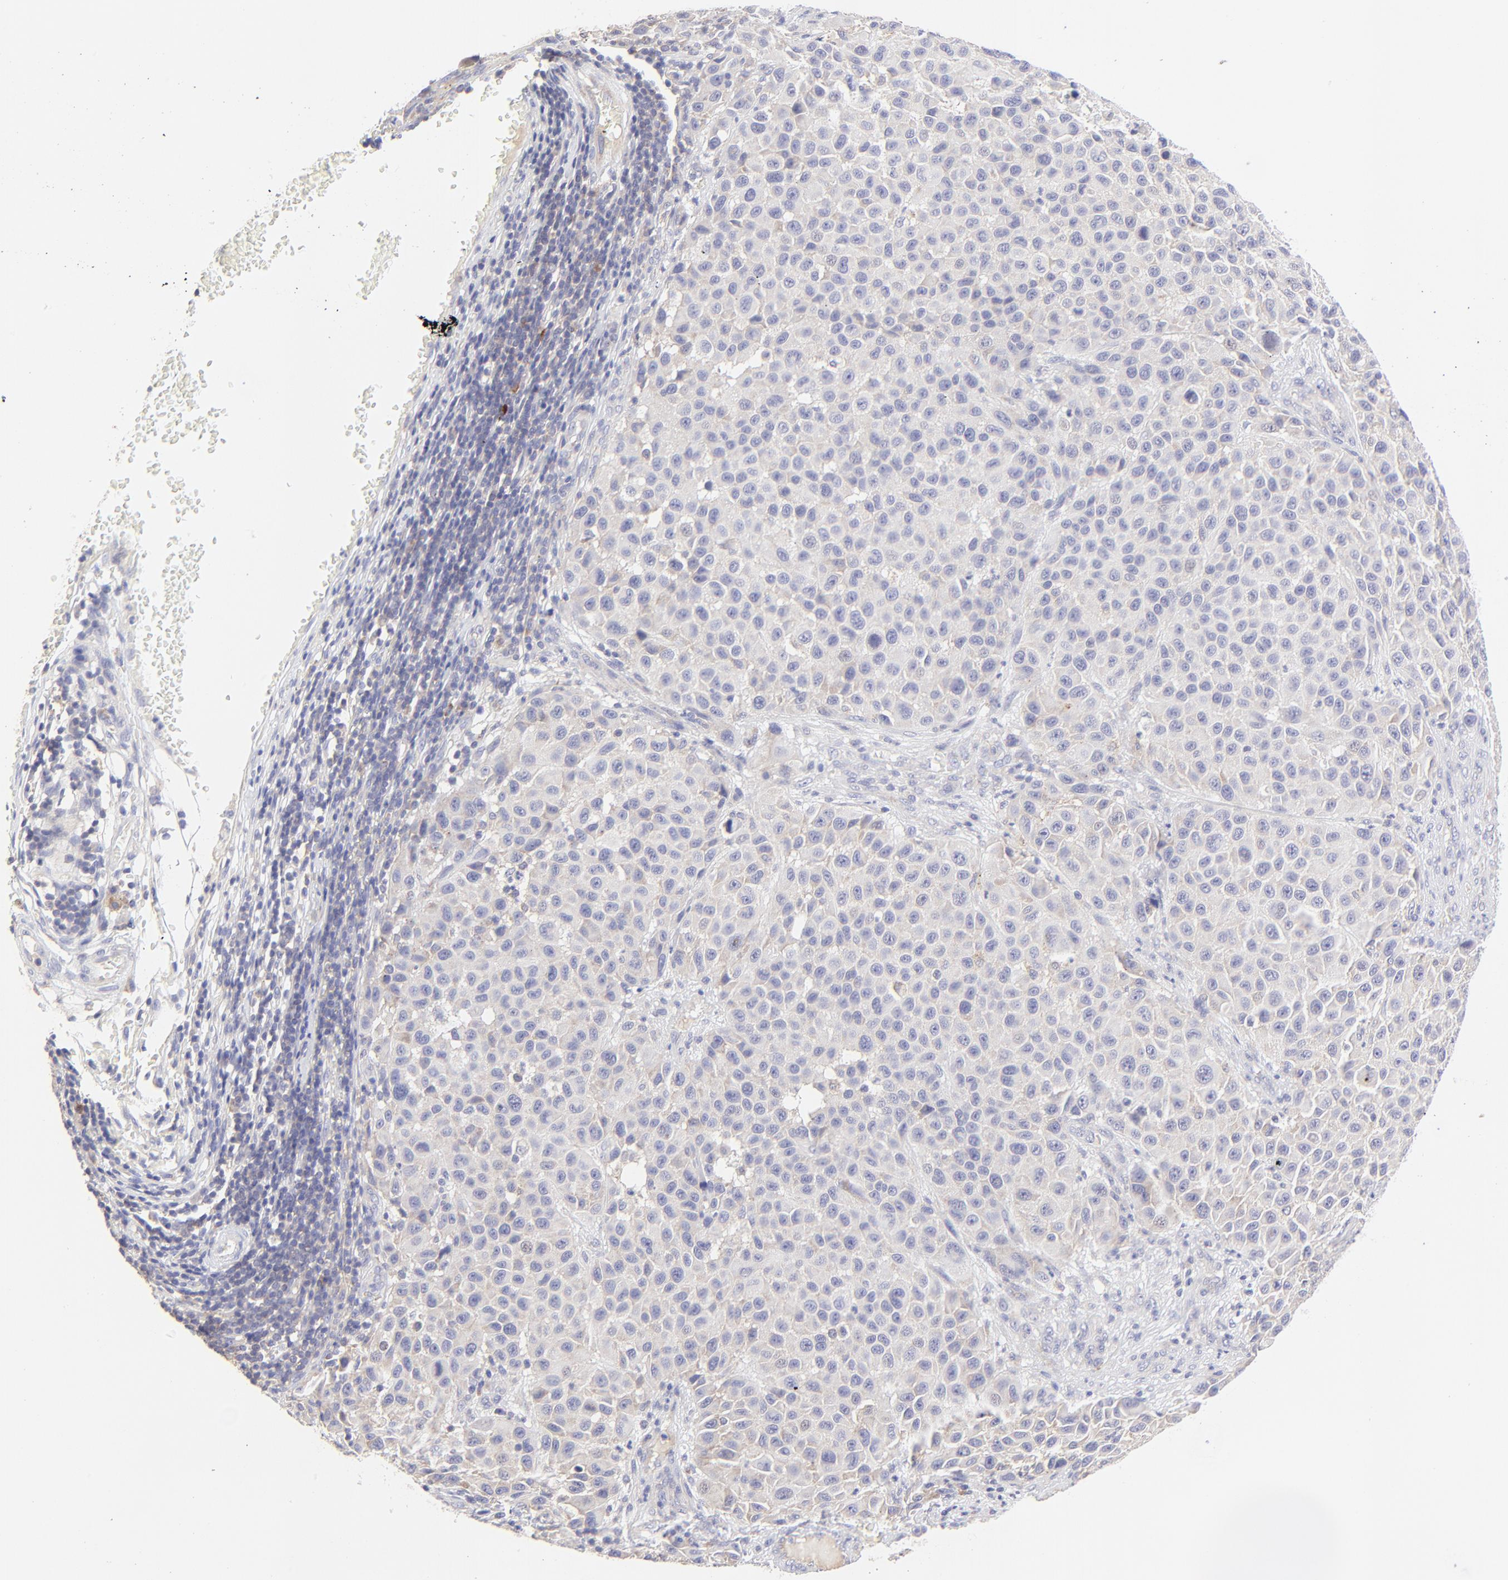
{"staining": {"intensity": "negative", "quantity": "none", "location": "none"}, "tissue": "melanoma", "cell_type": "Tumor cells", "image_type": "cancer", "snomed": [{"axis": "morphology", "description": "Malignant melanoma, Metastatic site"}, {"axis": "topography", "description": "Lymph node"}], "caption": "Tumor cells are negative for brown protein staining in malignant melanoma (metastatic site).", "gene": "LHFPL1", "patient": {"sex": "male", "age": 61}}